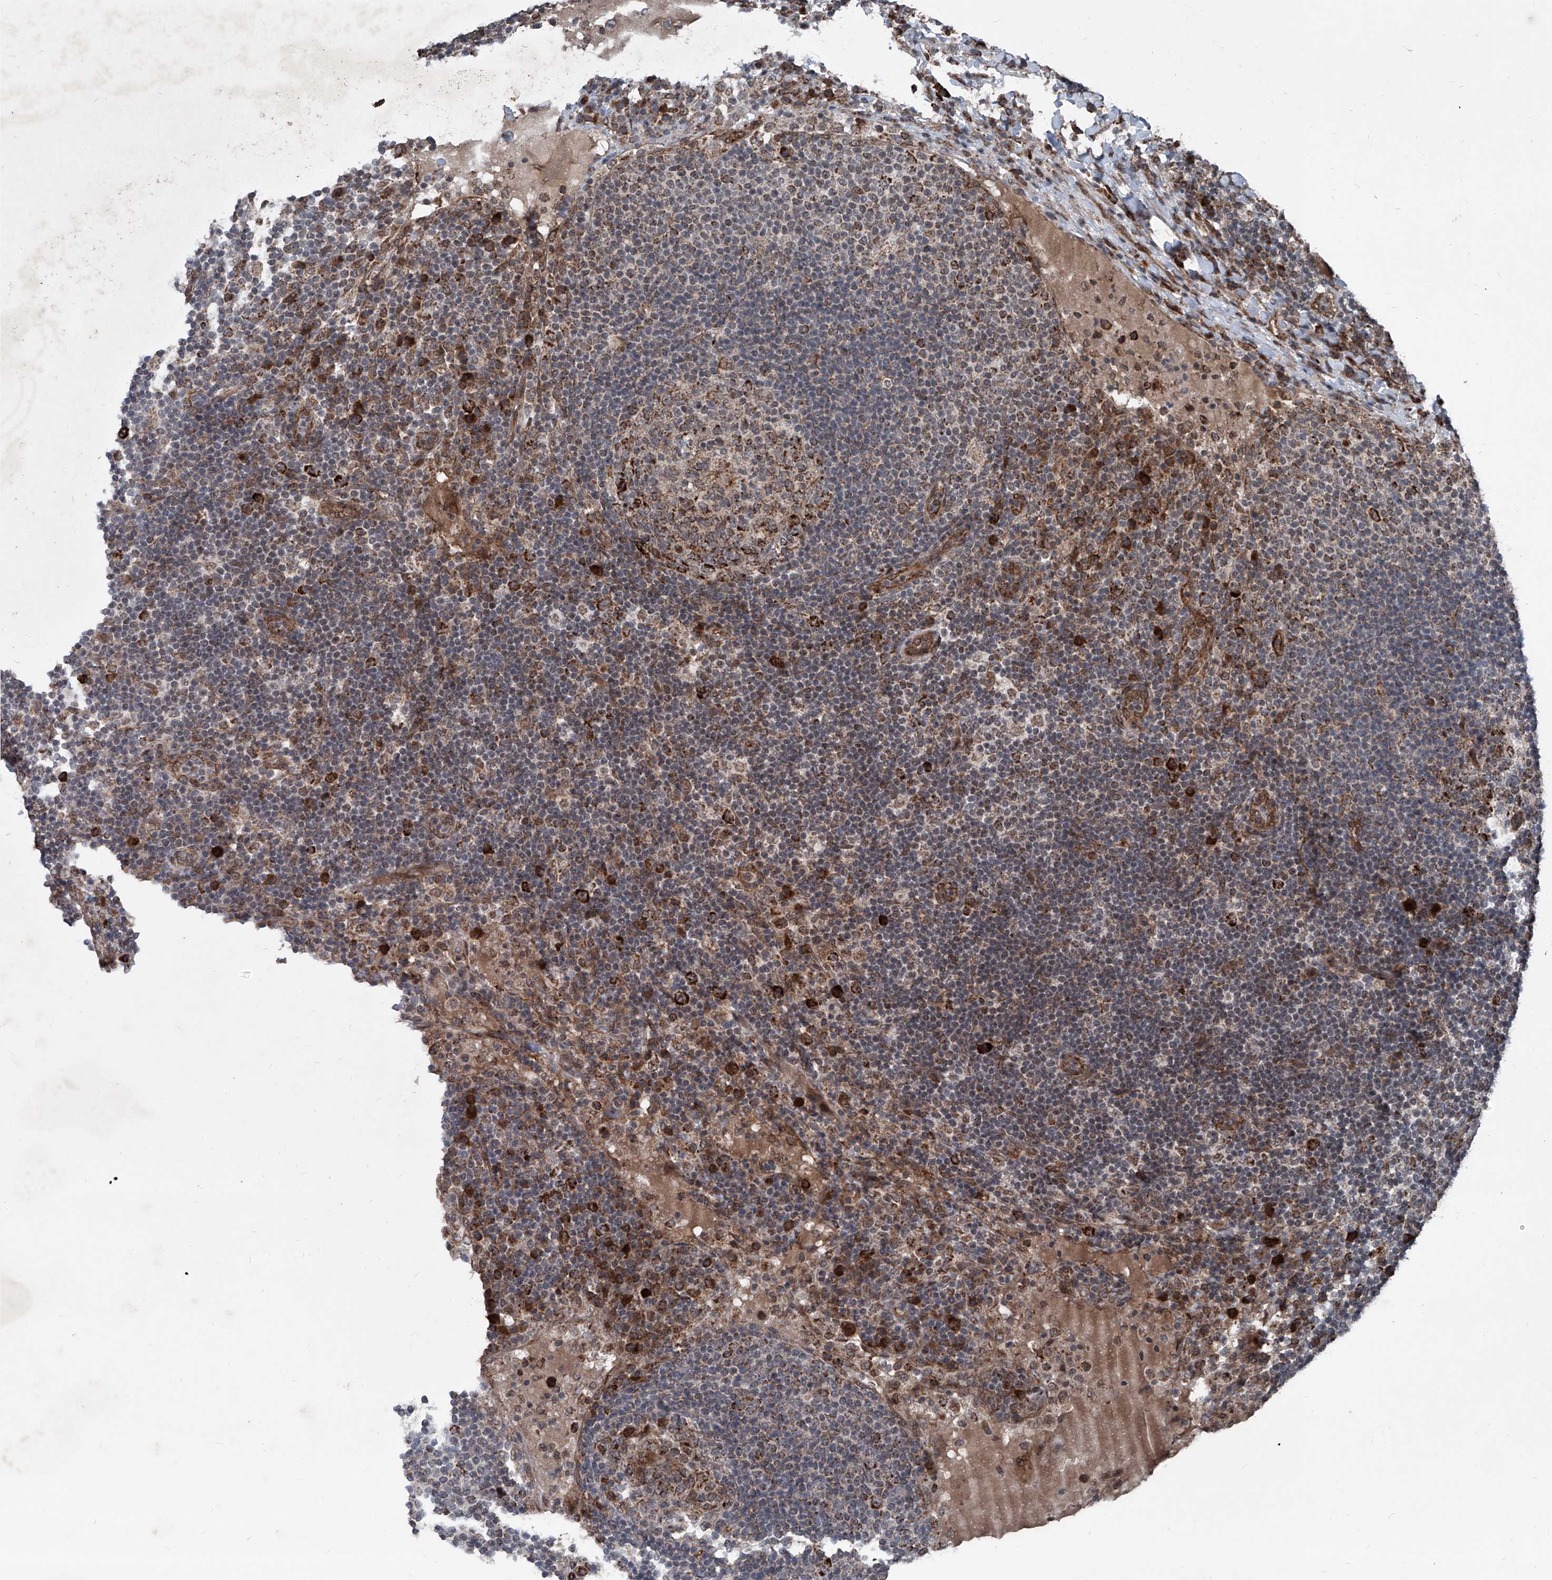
{"staining": {"intensity": "strong", "quantity": "<25%", "location": "cytoplasmic/membranous"}, "tissue": "lymph node", "cell_type": "Germinal center cells", "image_type": "normal", "snomed": [{"axis": "morphology", "description": "Normal tissue, NOS"}, {"axis": "topography", "description": "Lymph node"}], "caption": "Lymph node stained with immunohistochemistry (IHC) exhibits strong cytoplasmic/membranous positivity in approximately <25% of germinal center cells.", "gene": "COA7", "patient": {"sex": "female", "age": 53}}